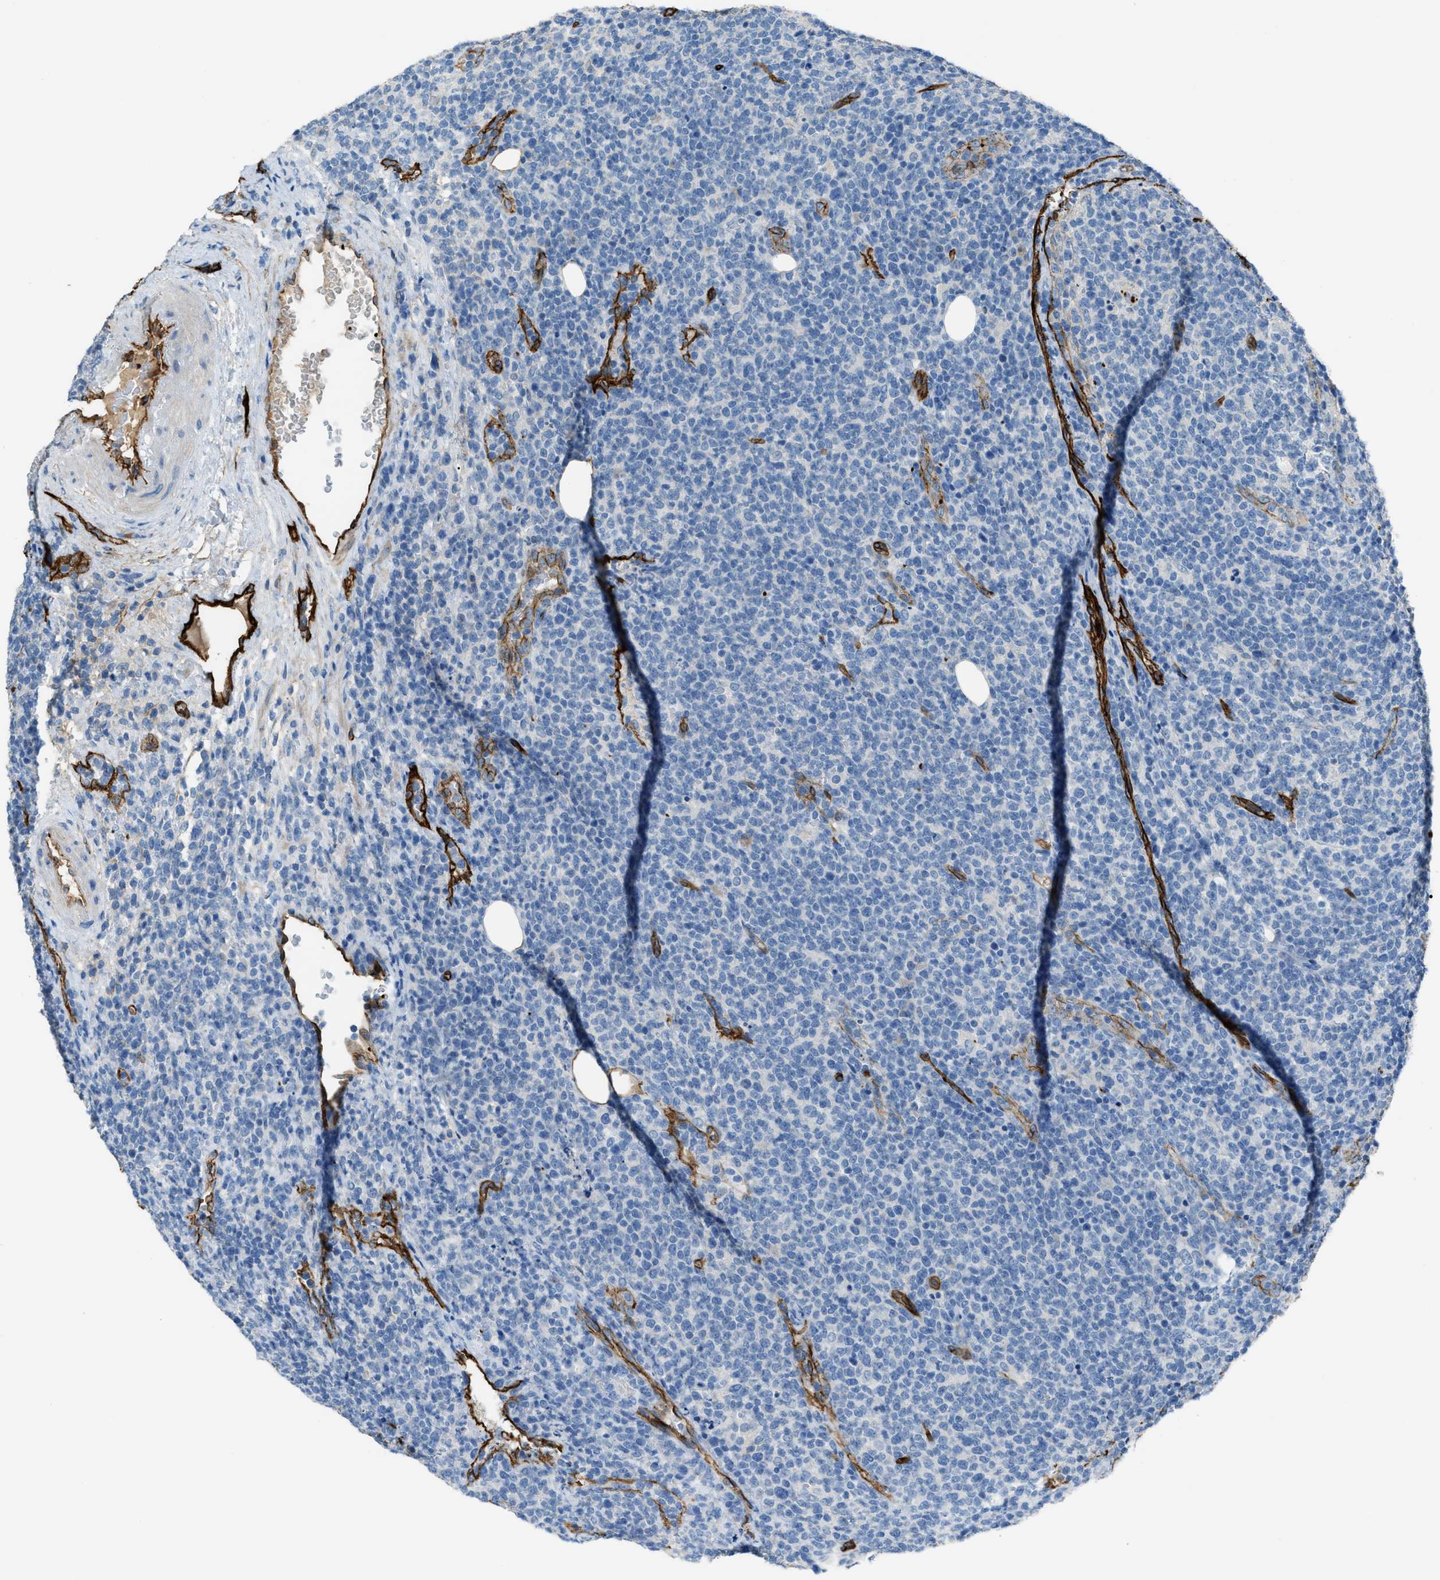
{"staining": {"intensity": "negative", "quantity": "none", "location": "none"}, "tissue": "lymphoma", "cell_type": "Tumor cells", "image_type": "cancer", "snomed": [{"axis": "morphology", "description": "Malignant lymphoma, non-Hodgkin's type, High grade"}, {"axis": "topography", "description": "Lymph node"}], "caption": "Tumor cells show no significant protein expression in malignant lymphoma, non-Hodgkin's type (high-grade).", "gene": "SLC22A15", "patient": {"sex": "male", "age": 61}}